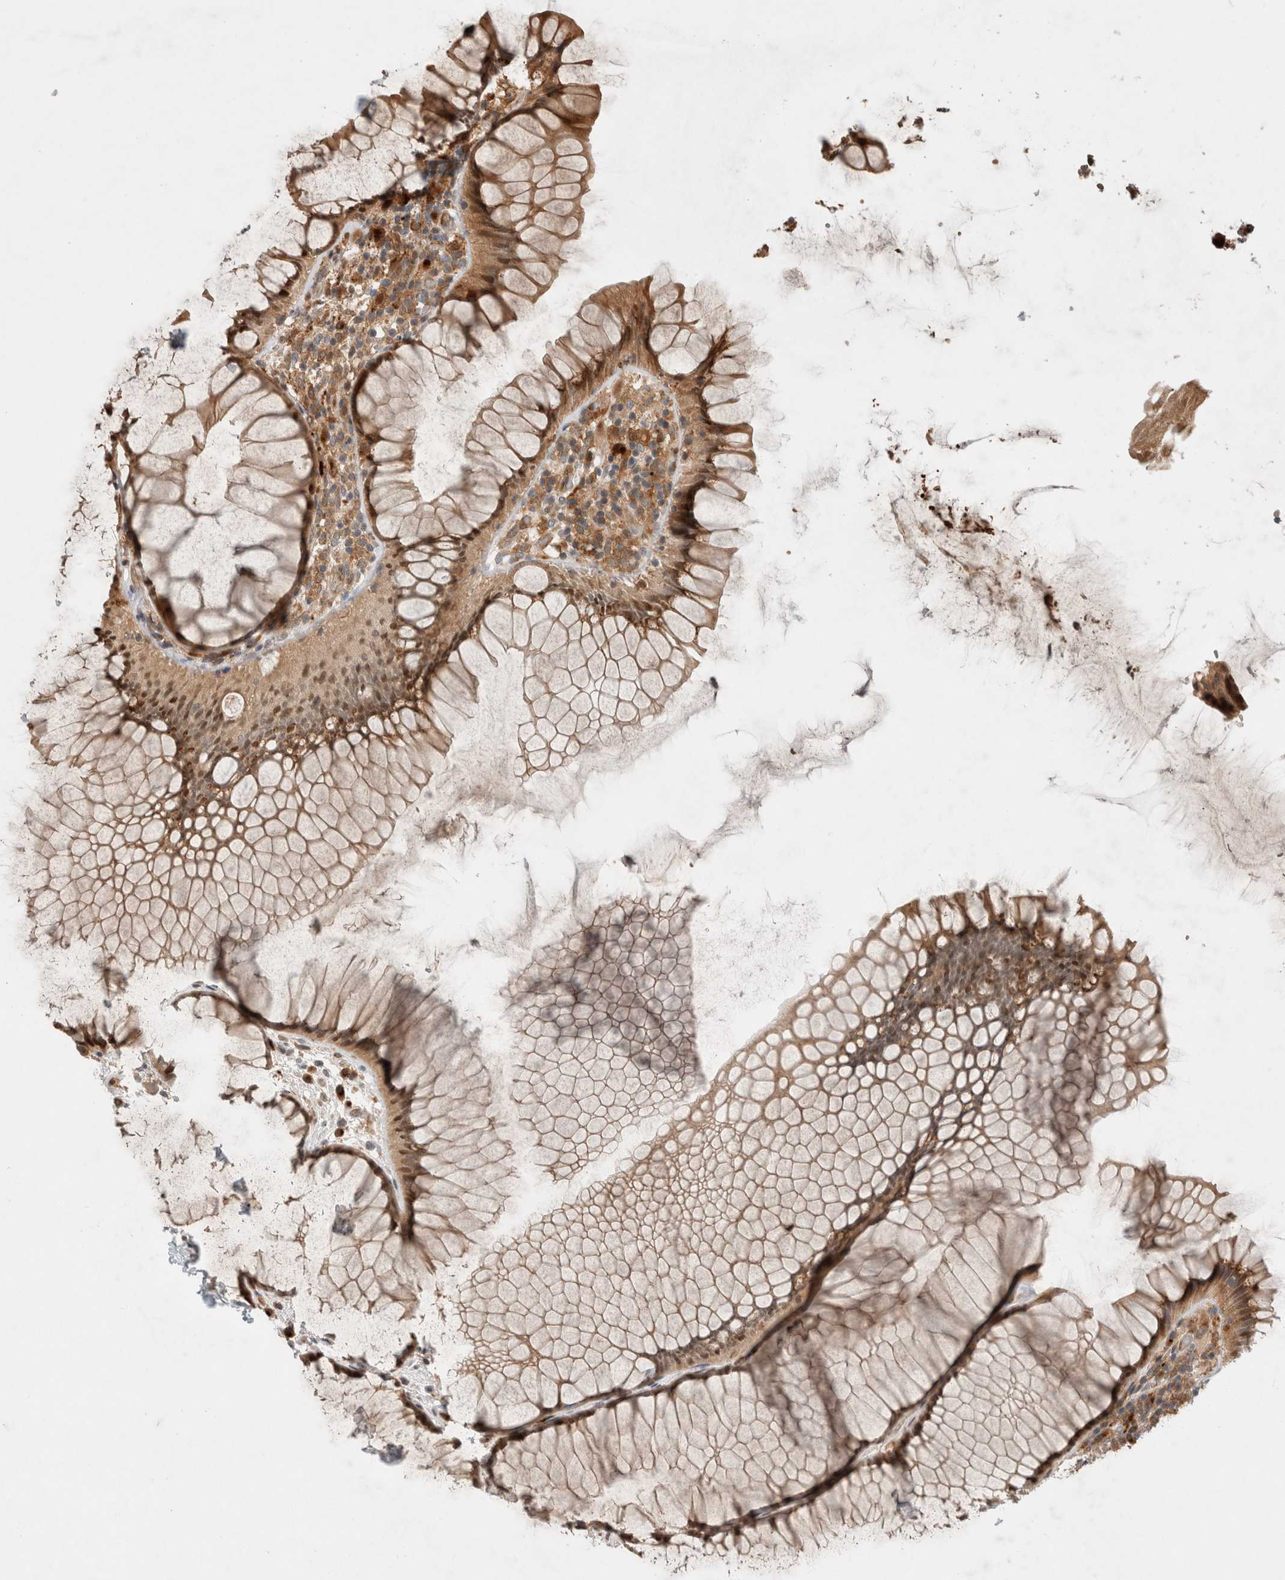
{"staining": {"intensity": "strong", "quantity": ">75%", "location": "cytoplasmic/membranous,nuclear"}, "tissue": "rectum", "cell_type": "Glandular cells", "image_type": "normal", "snomed": [{"axis": "morphology", "description": "Normal tissue, NOS"}, {"axis": "topography", "description": "Rectum"}], "caption": "Immunohistochemistry (IHC) (DAB (3,3'-diaminobenzidine)) staining of benign human rectum shows strong cytoplasmic/membranous,nuclear protein expression in approximately >75% of glandular cells.", "gene": "OTUD6B", "patient": {"sex": "male", "age": 51}}